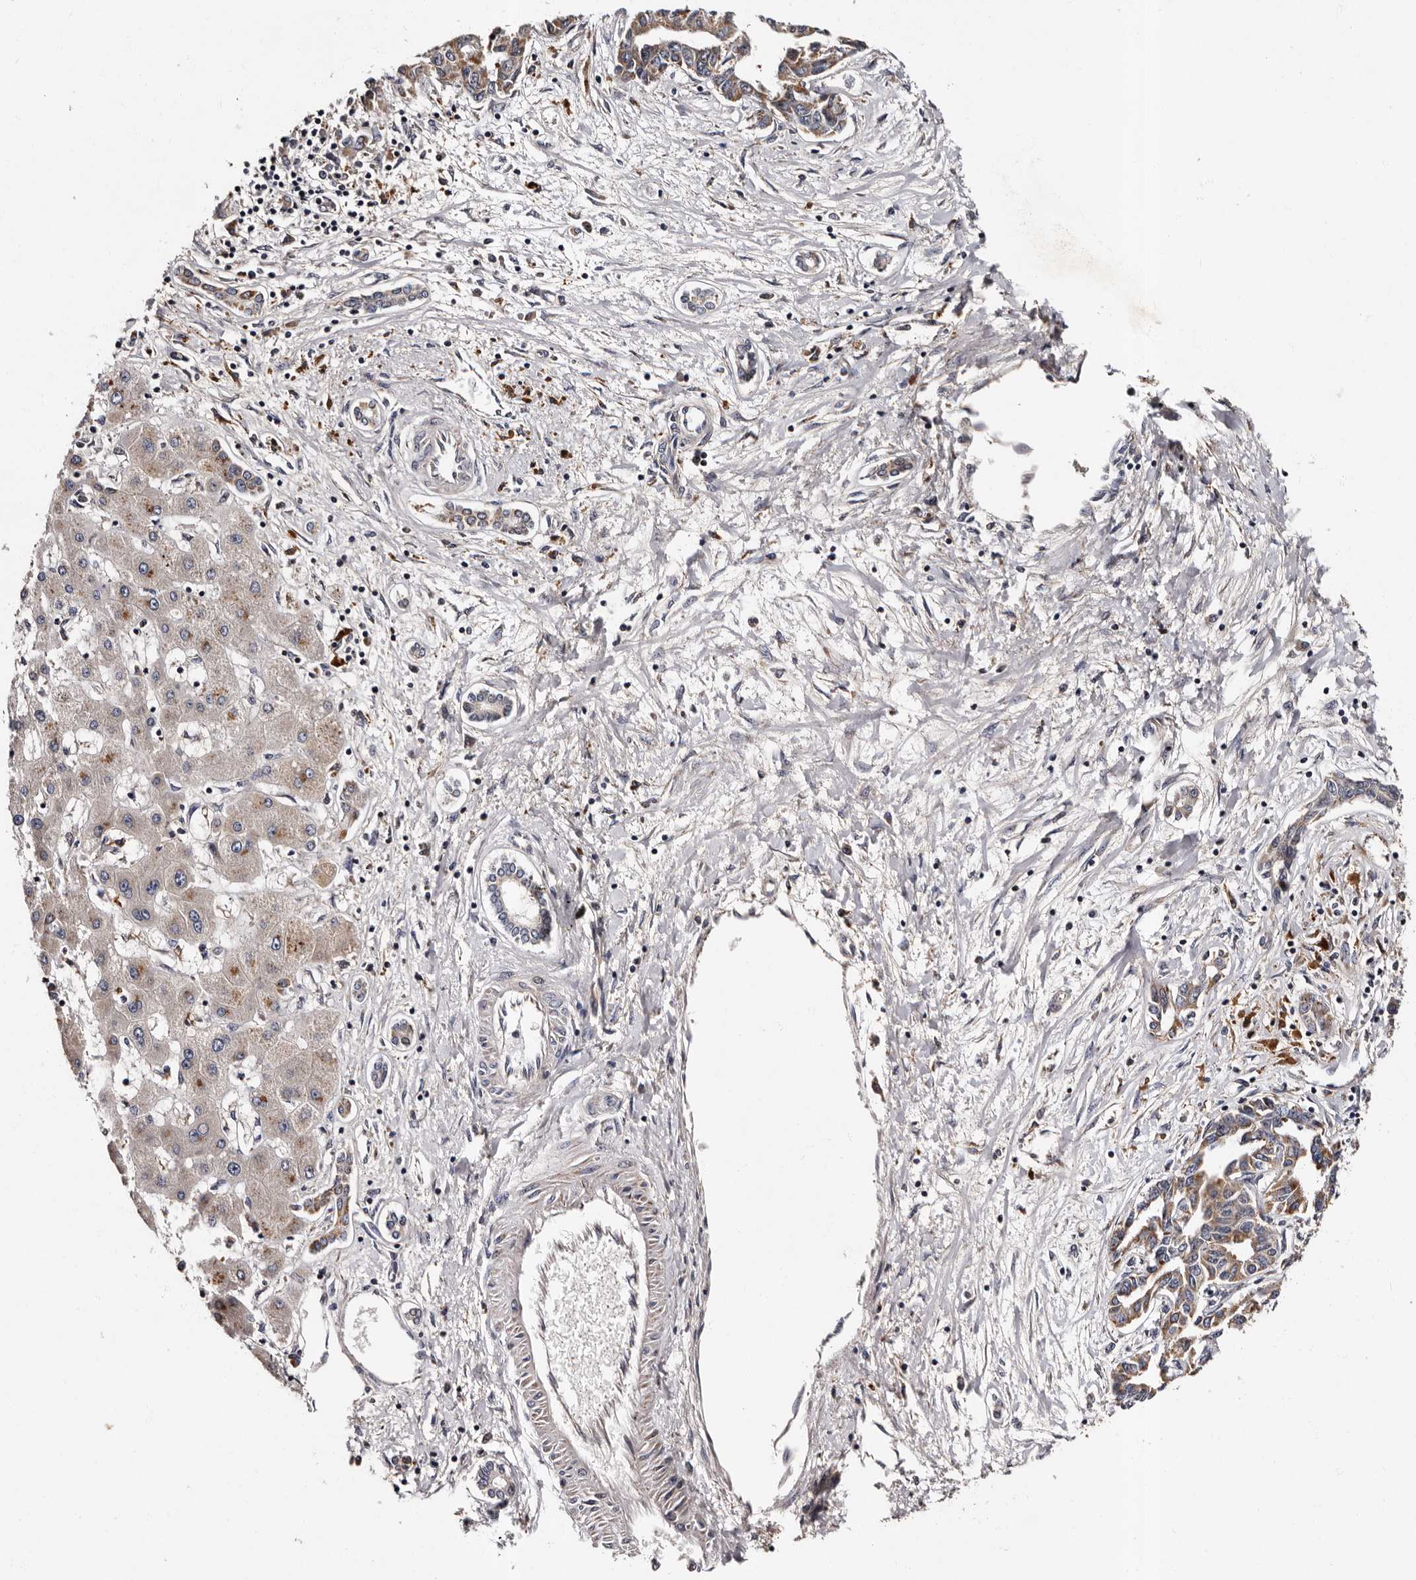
{"staining": {"intensity": "moderate", "quantity": ">75%", "location": "cytoplasmic/membranous"}, "tissue": "liver cancer", "cell_type": "Tumor cells", "image_type": "cancer", "snomed": [{"axis": "morphology", "description": "Cholangiocarcinoma"}, {"axis": "topography", "description": "Liver"}], "caption": "Human liver cancer (cholangiocarcinoma) stained with a protein marker shows moderate staining in tumor cells.", "gene": "ADCK5", "patient": {"sex": "male", "age": 59}}